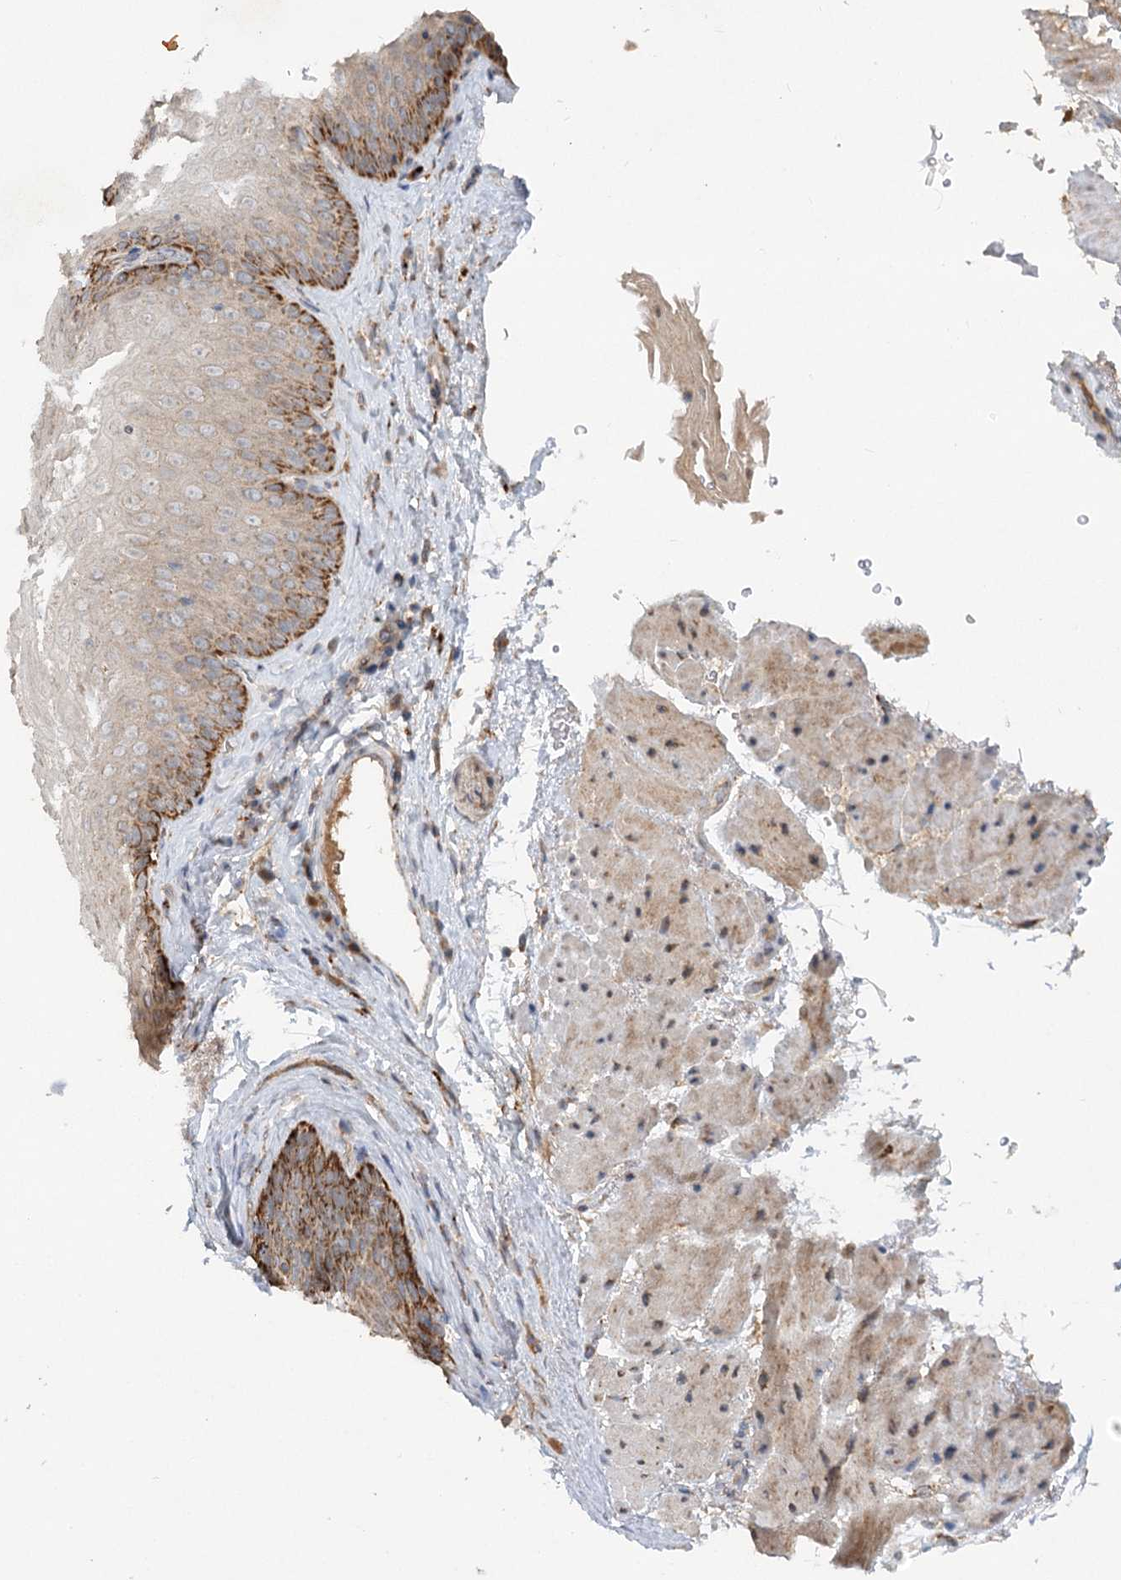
{"staining": {"intensity": "strong", "quantity": "<25%", "location": "cytoplasmic/membranous"}, "tissue": "esophagus", "cell_type": "Squamous epithelial cells", "image_type": "normal", "snomed": [{"axis": "morphology", "description": "Normal tissue, NOS"}, {"axis": "topography", "description": "Esophagus"}], "caption": "Immunohistochemical staining of unremarkable esophagus shows <25% levels of strong cytoplasmic/membranous protein staining in about <25% of squamous epithelial cells. The protein is stained brown, and the nuclei are stained in blue (DAB (3,3'-diaminobenzidine) IHC with brightfield microscopy, high magnification).", "gene": "PYROXD2", "patient": {"sex": "female", "age": 66}}